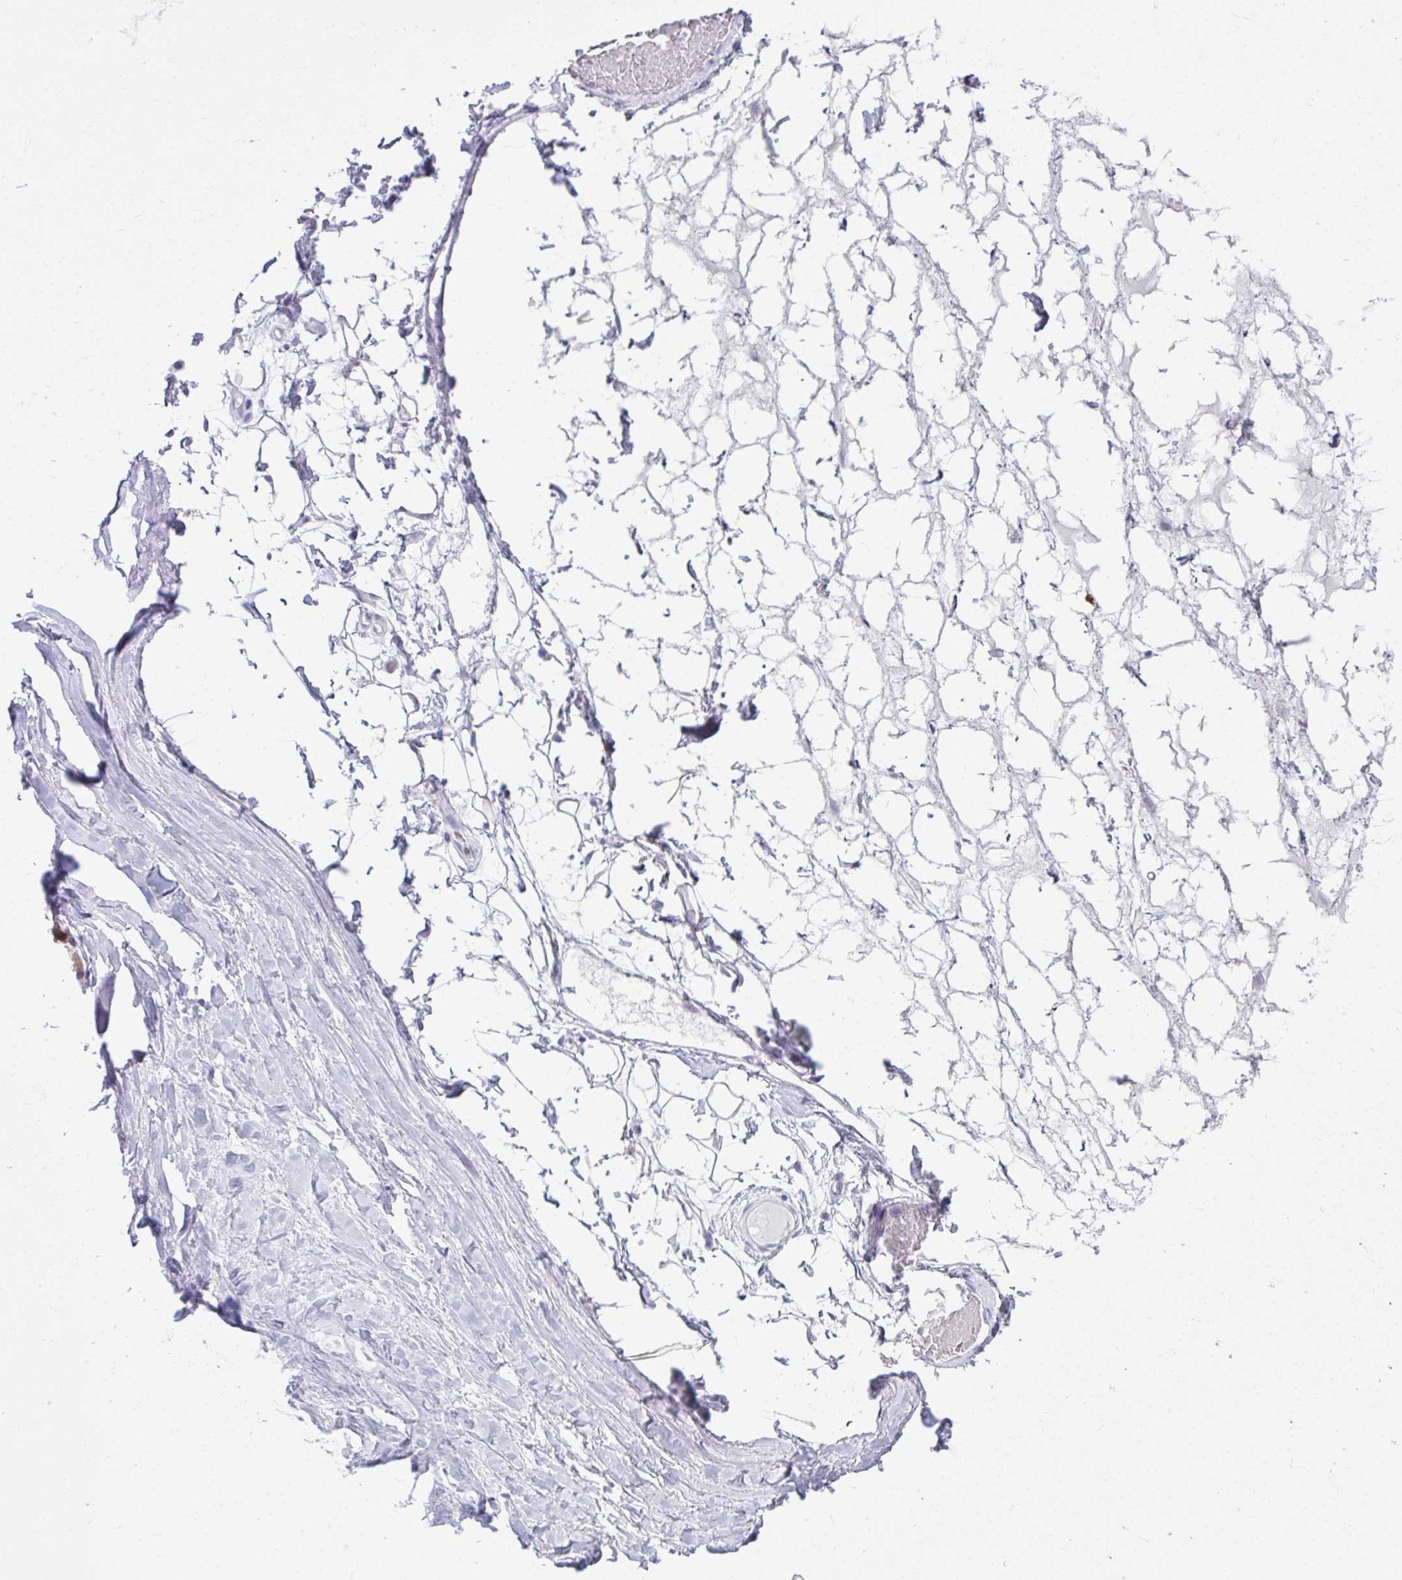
{"staining": {"intensity": "negative", "quantity": "none", "location": "none"}, "tissue": "adipose tissue", "cell_type": "Adipocytes", "image_type": "normal", "snomed": [{"axis": "morphology", "description": "Normal tissue, NOS"}, {"axis": "topography", "description": "Lymph node"}, {"axis": "topography", "description": "Cartilage tissue"}, {"axis": "topography", "description": "Nasopharynx"}], "caption": "Adipocytes show no significant protein staining in benign adipose tissue. (DAB immunohistochemistry visualized using brightfield microscopy, high magnification).", "gene": "OR7A5", "patient": {"sex": "male", "age": 63}}